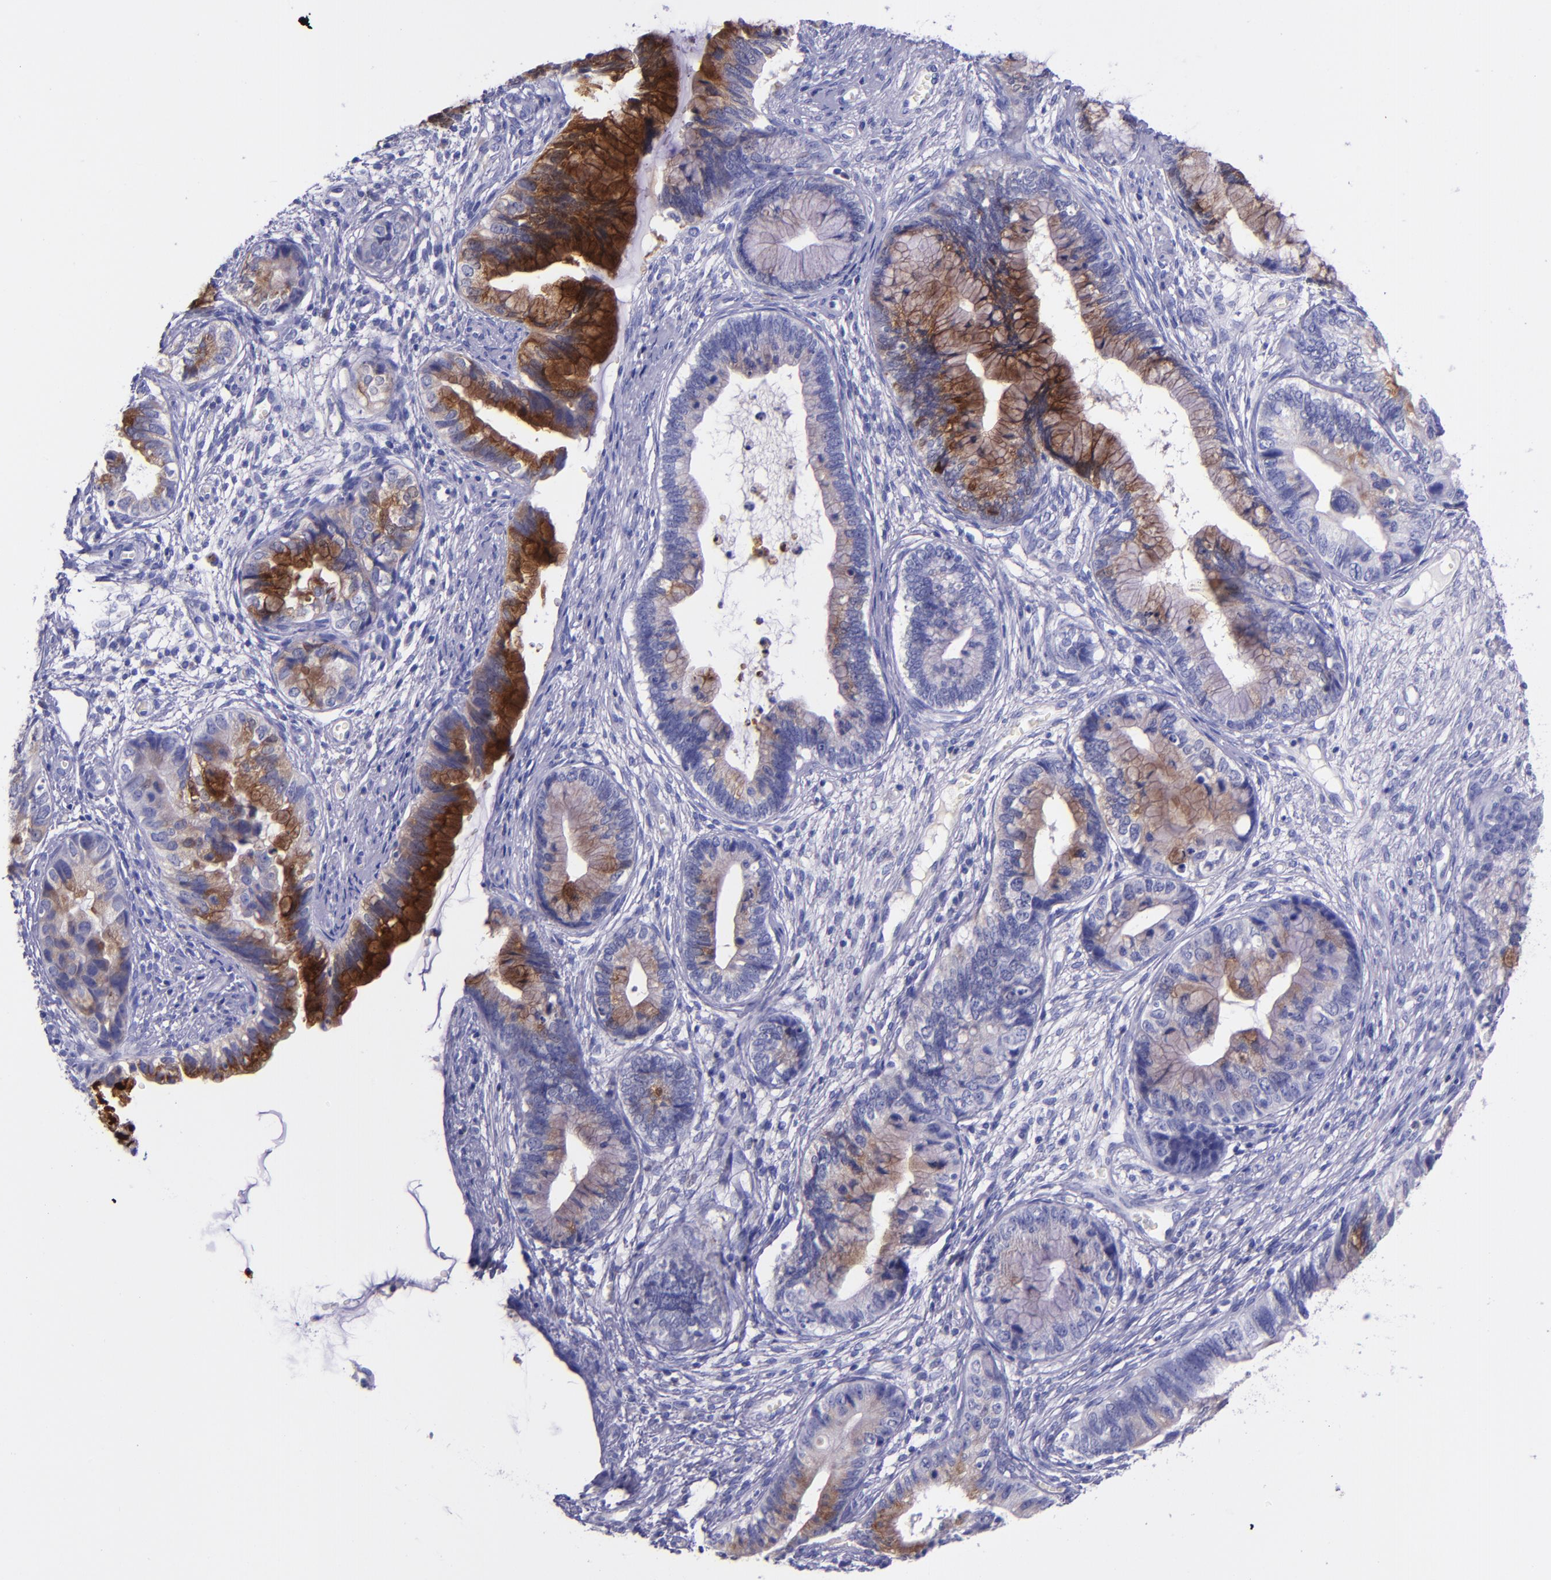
{"staining": {"intensity": "moderate", "quantity": "25%-75%", "location": "cytoplasmic/membranous"}, "tissue": "cervical cancer", "cell_type": "Tumor cells", "image_type": "cancer", "snomed": [{"axis": "morphology", "description": "Adenocarcinoma, NOS"}, {"axis": "topography", "description": "Cervix"}], "caption": "Approximately 25%-75% of tumor cells in cervical cancer (adenocarcinoma) reveal moderate cytoplasmic/membranous protein staining as visualized by brown immunohistochemical staining.", "gene": "SLPI", "patient": {"sex": "female", "age": 44}}